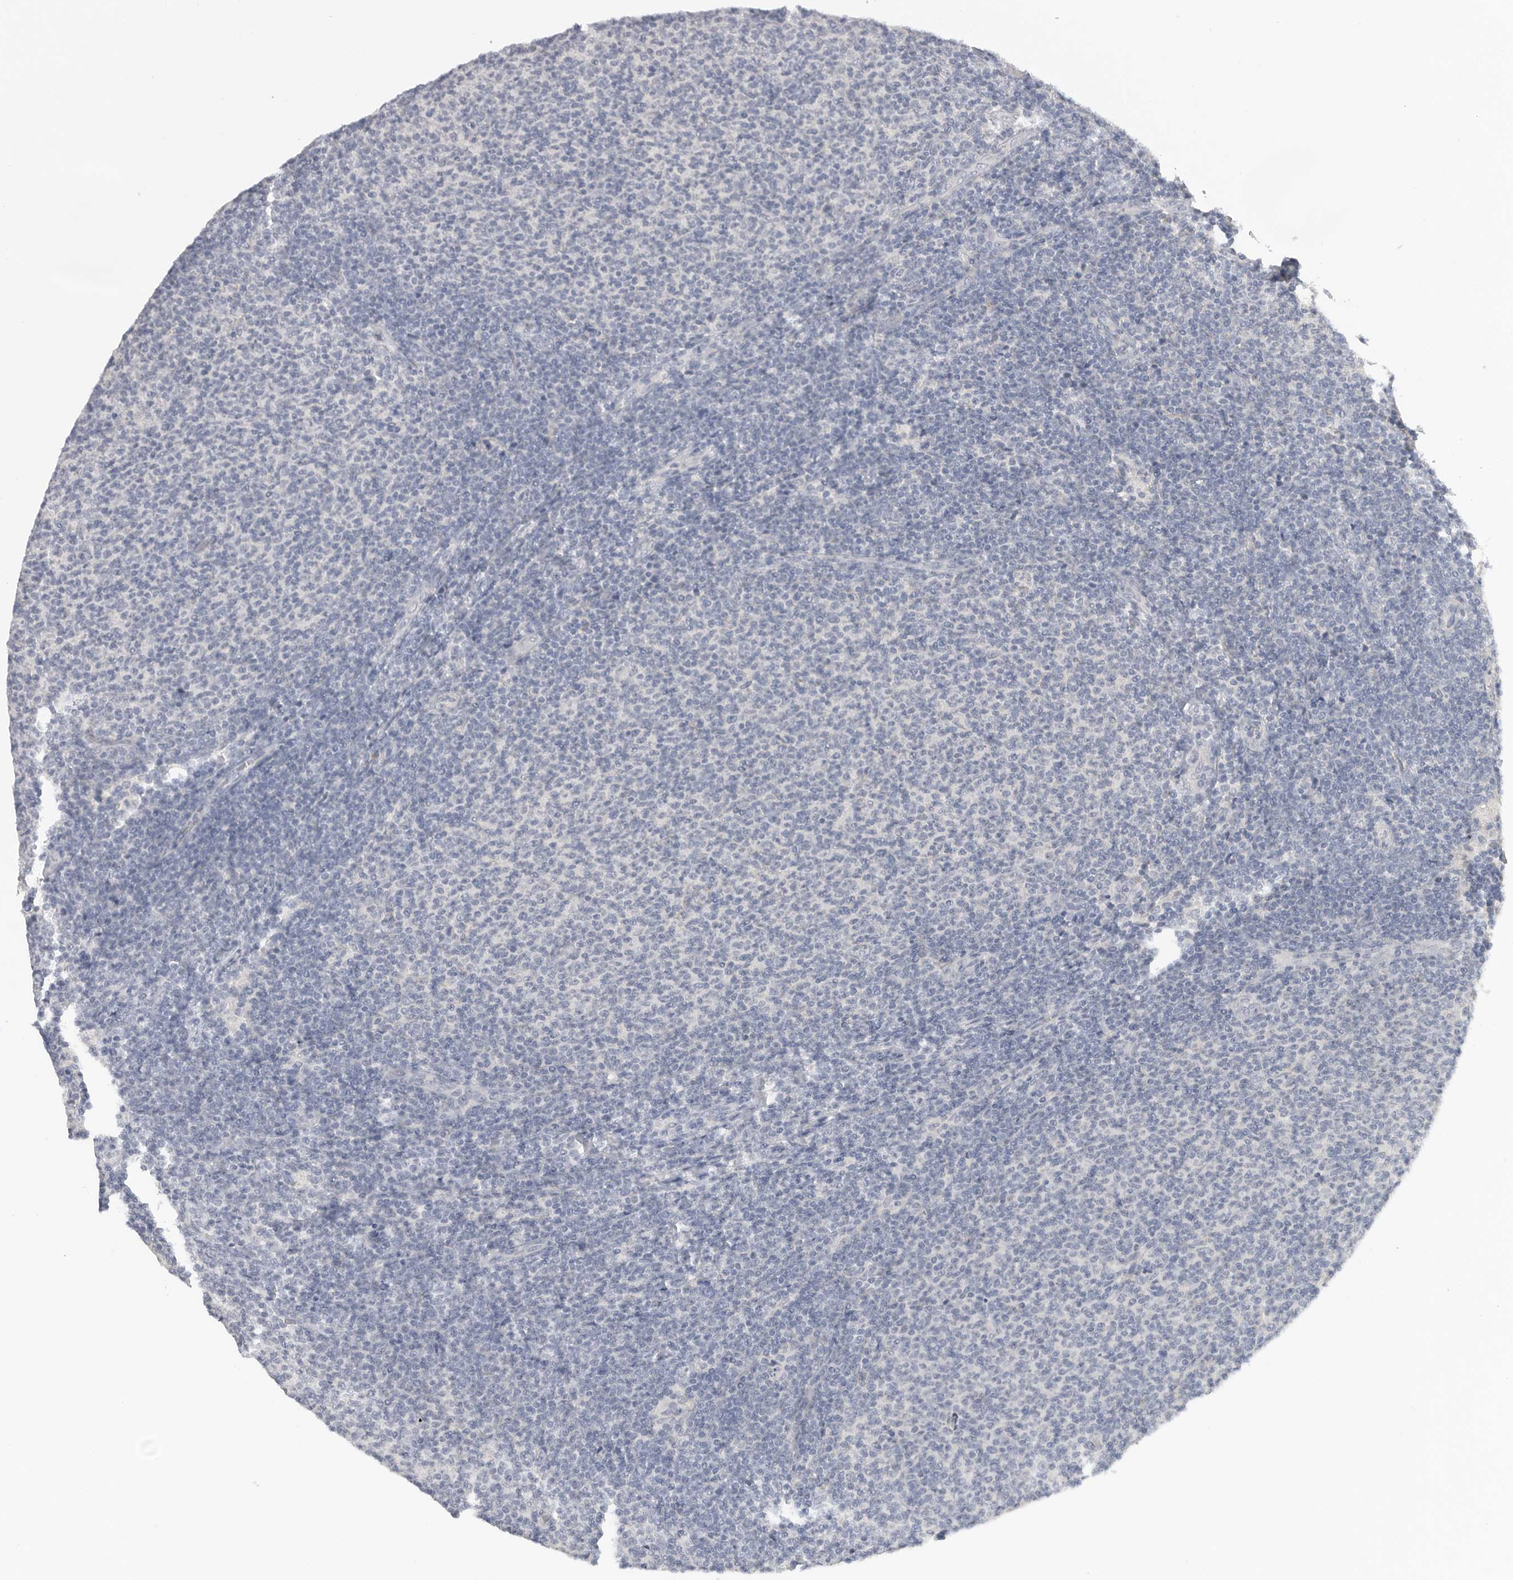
{"staining": {"intensity": "negative", "quantity": "none", "location": "none"}, "tissue": "lymphoma", "cell_type": "Tumor cells", "image_type": "cancer", "snomed": [{"axis": "morphology", "description": "Malignant lymphoma, non-Hodgkin's type, Low grade"}, {"axis": "topography", "description": "Lymph node"}], "caption": "A high-resolution micrograph shows immunohistochemistry staining of low-grade malignant lymphoma, non-Hodgkin's type, which exhibits no significant staining in tumor cells. The staining was performed using DAB (3,3'-diaminobenzidine) to visualize the protein expression in brown, while the nuclei were stained in blue with hematoxylin (Magnification: 20x).", "gene": "FBN2", "patient": {"sex": "male", "age": 66}}